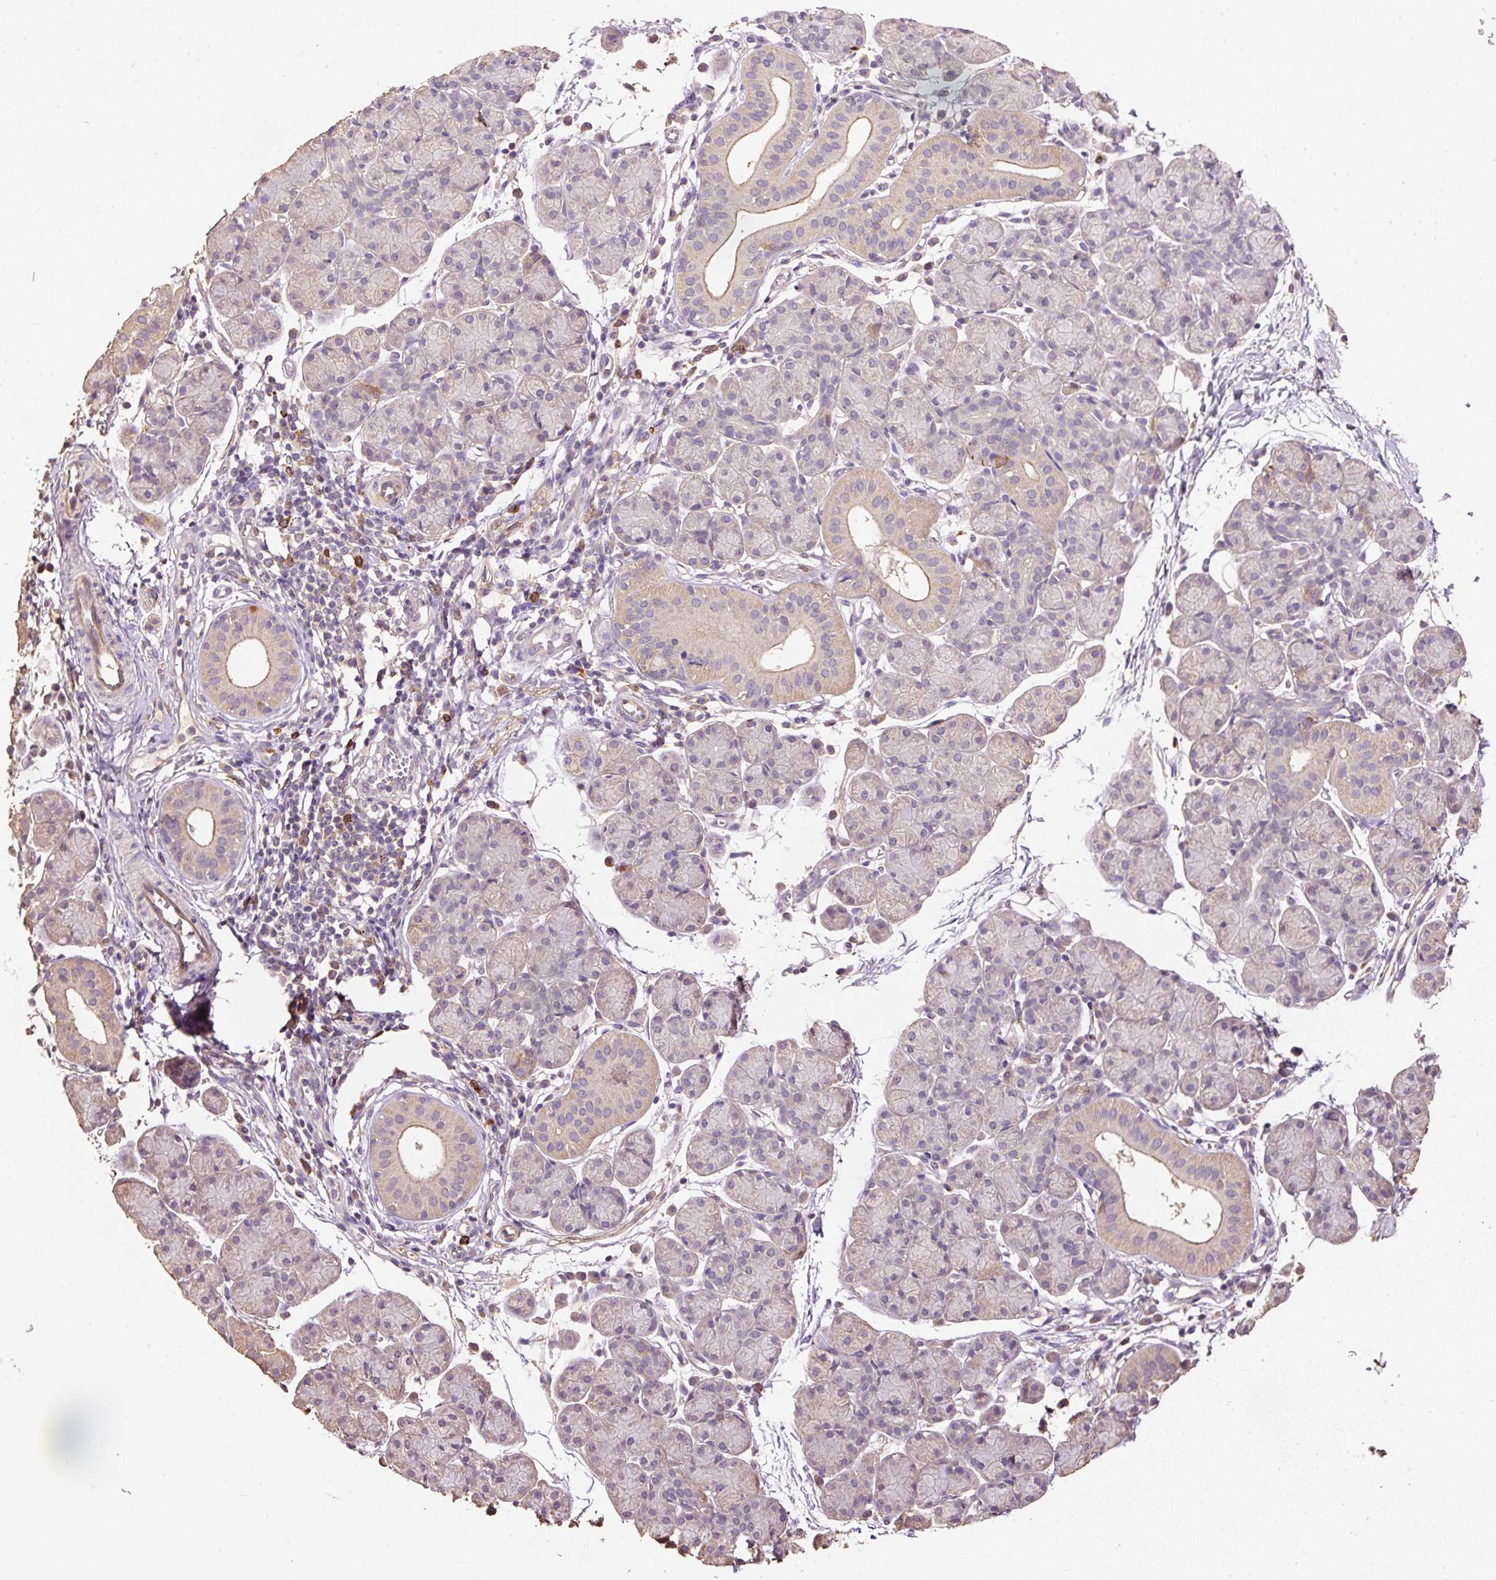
{"staining": {"intensity": "weak", "quantity": "25%-75%", "location": "cytoplasmic/membranous"}, "tissue": "salivary gland", "cell_type": "Glandular cells", "image_type": "normal", "snomed": [{"axis": "morphology", "description": "Normal tissue, NOS"}, {"axis": "morphology", "description": "Inflammation, NOS"}, {"axis": "topography", "description": "Lymph node"}, {"axis": "topography", "description": "Salivary gland"}], "caption": "DAB (3,3'-diaminobenzidine) immunohistochemical staining of unremarkable salivary gland exhibits weak cytoplasmic/membranous protein staining in about 25%-75% of glandular cells. (DAB IHC with brightfield microscopy, high magnification).", "gene": "HERC2", "patient": {"sex": "male", "age": 3}}